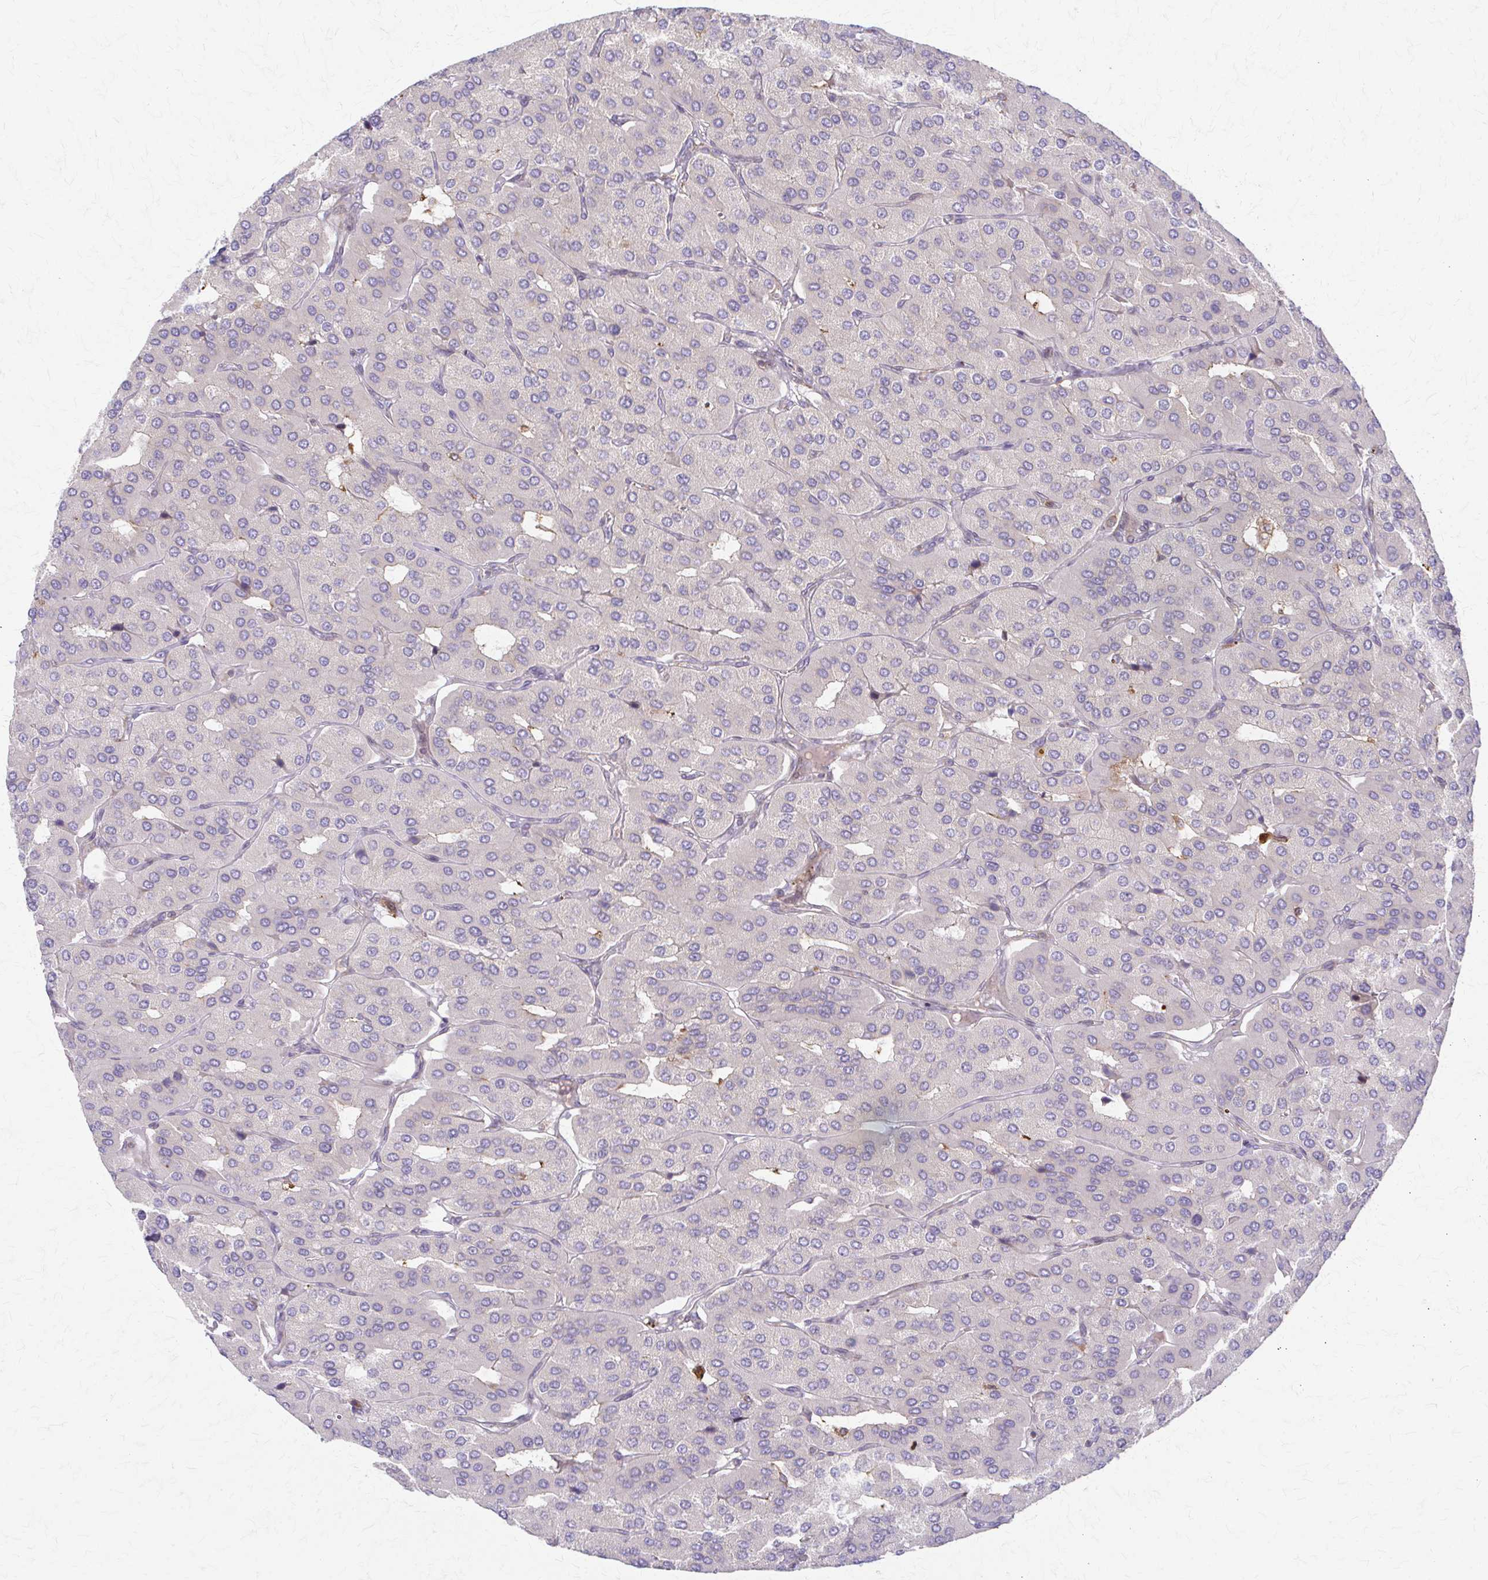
{"staining": {"intensity": "negative", "quantity": "none", "location": "none"}, "tissue": "parathyroid gland", "cell_type": "Glandular cells", "image_type": "normal", "snomed": [{"axis": "morphology", "description": "Normal tissue, NOS"}, {"axis": "morphology", "description": "Adenoma, NOS"}, {"axis": "topography", "description": "Parathyroid gland"}], "caption": "Immunohistochemistry of normal parathyroid gland displays no positivity in glandular cells.", "gene": "ARHGAP35", "patient": {"sex": "female", "age": 86}}